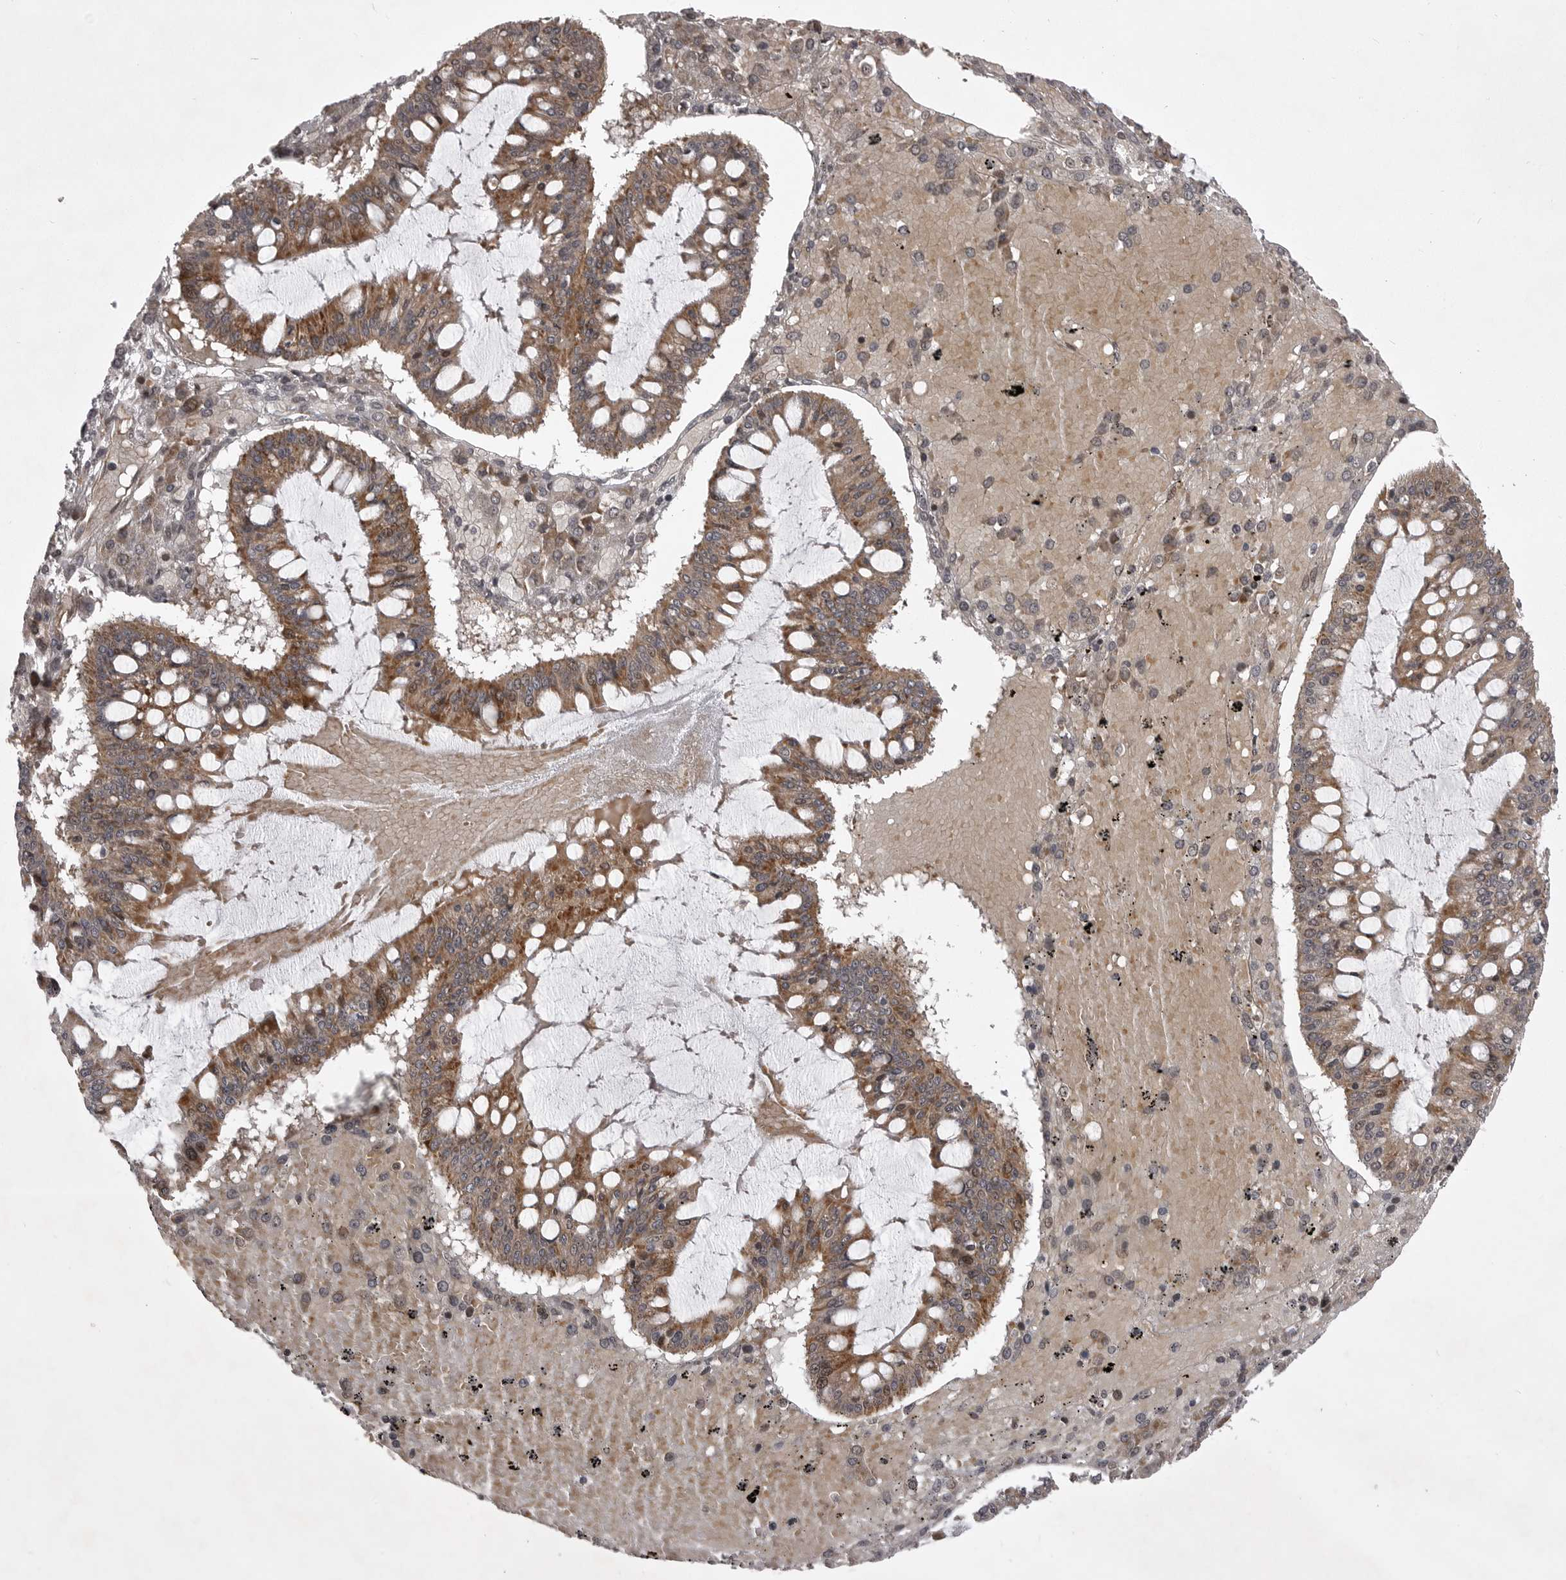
{"staining": {"intensity": "moderate", "quantity": ">75%", "location": "cytoplasmic/membranous"}, "tissue": "ovarian cancer", "cell_type": "Tumor cells", "image_type": "cancer", "snomed": [{"axis": "morphology", "description": "Cystadenocarcinoma, mucinous, NOS"}, {"axis": "topography", "description": "Ovary"}], "caption": "Ovarian cancer stained for a protein demonstrates moderate cytoplasmic/membranous positivity in tumor cells.", "gene": "SNX16", "patient": {"sex": "female", "age": 73}}